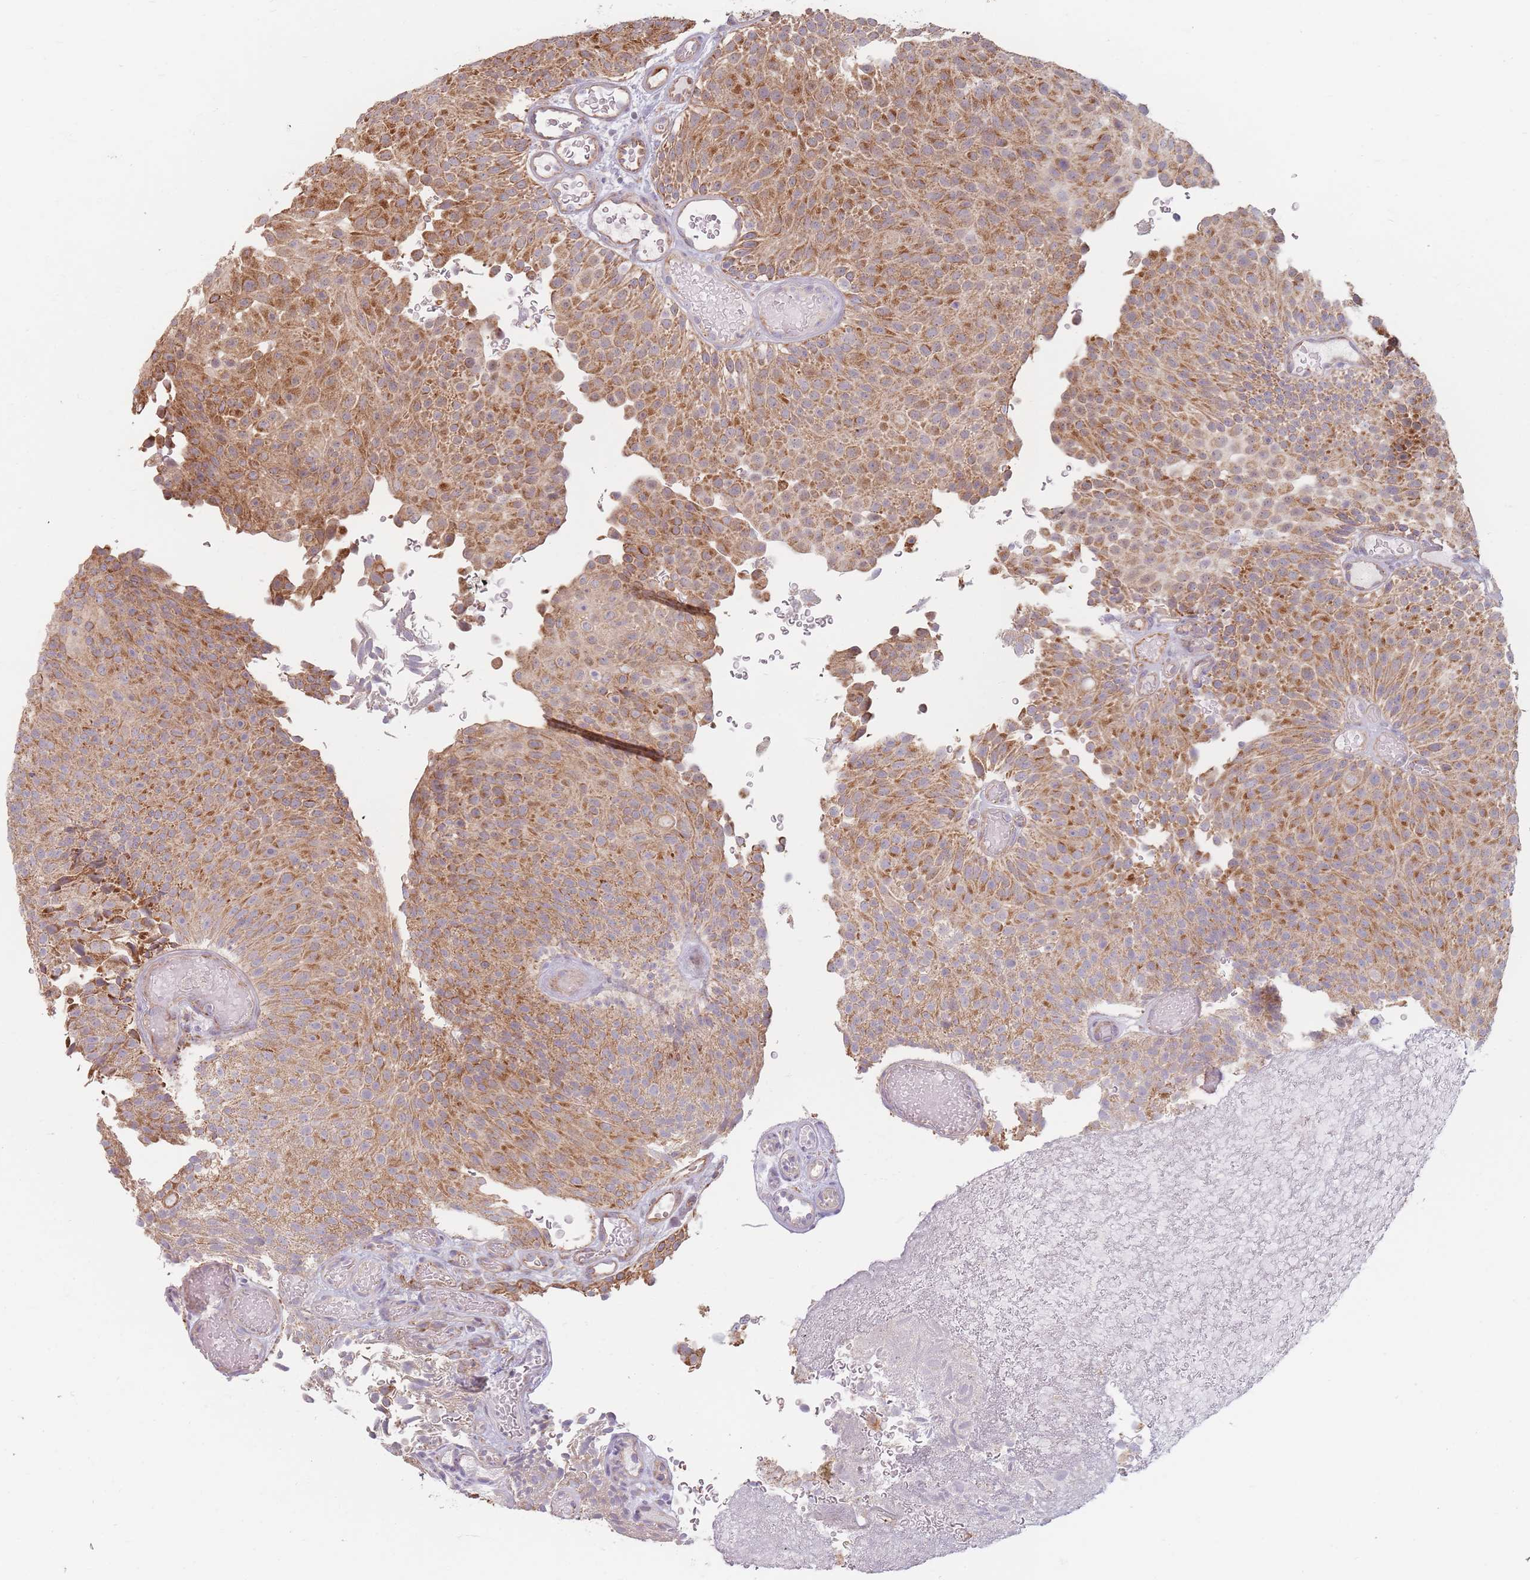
{"staining": {"intensity": "moderate", "quantity": ">75%", "location": "cytoplasmic/membranous"}, "tissue": "urothelial cancer", "cell_type": "Tumor cells", "image_type": "cancer", "snomed": [{"axis": "morphology", "description": "Urothelial carcinoma, Low grade"}, {"axis": "topography", "description": "Urinary bladder"}], "caption": "Brown immunohistochemical staining in human urothelial carcinoma (low-grade) displays moderate cytoplasmic/membranous positivity in about >75% of tumor cells.", "gene": "ESRP2", "patient": {"sex": "male", "age": 78}}